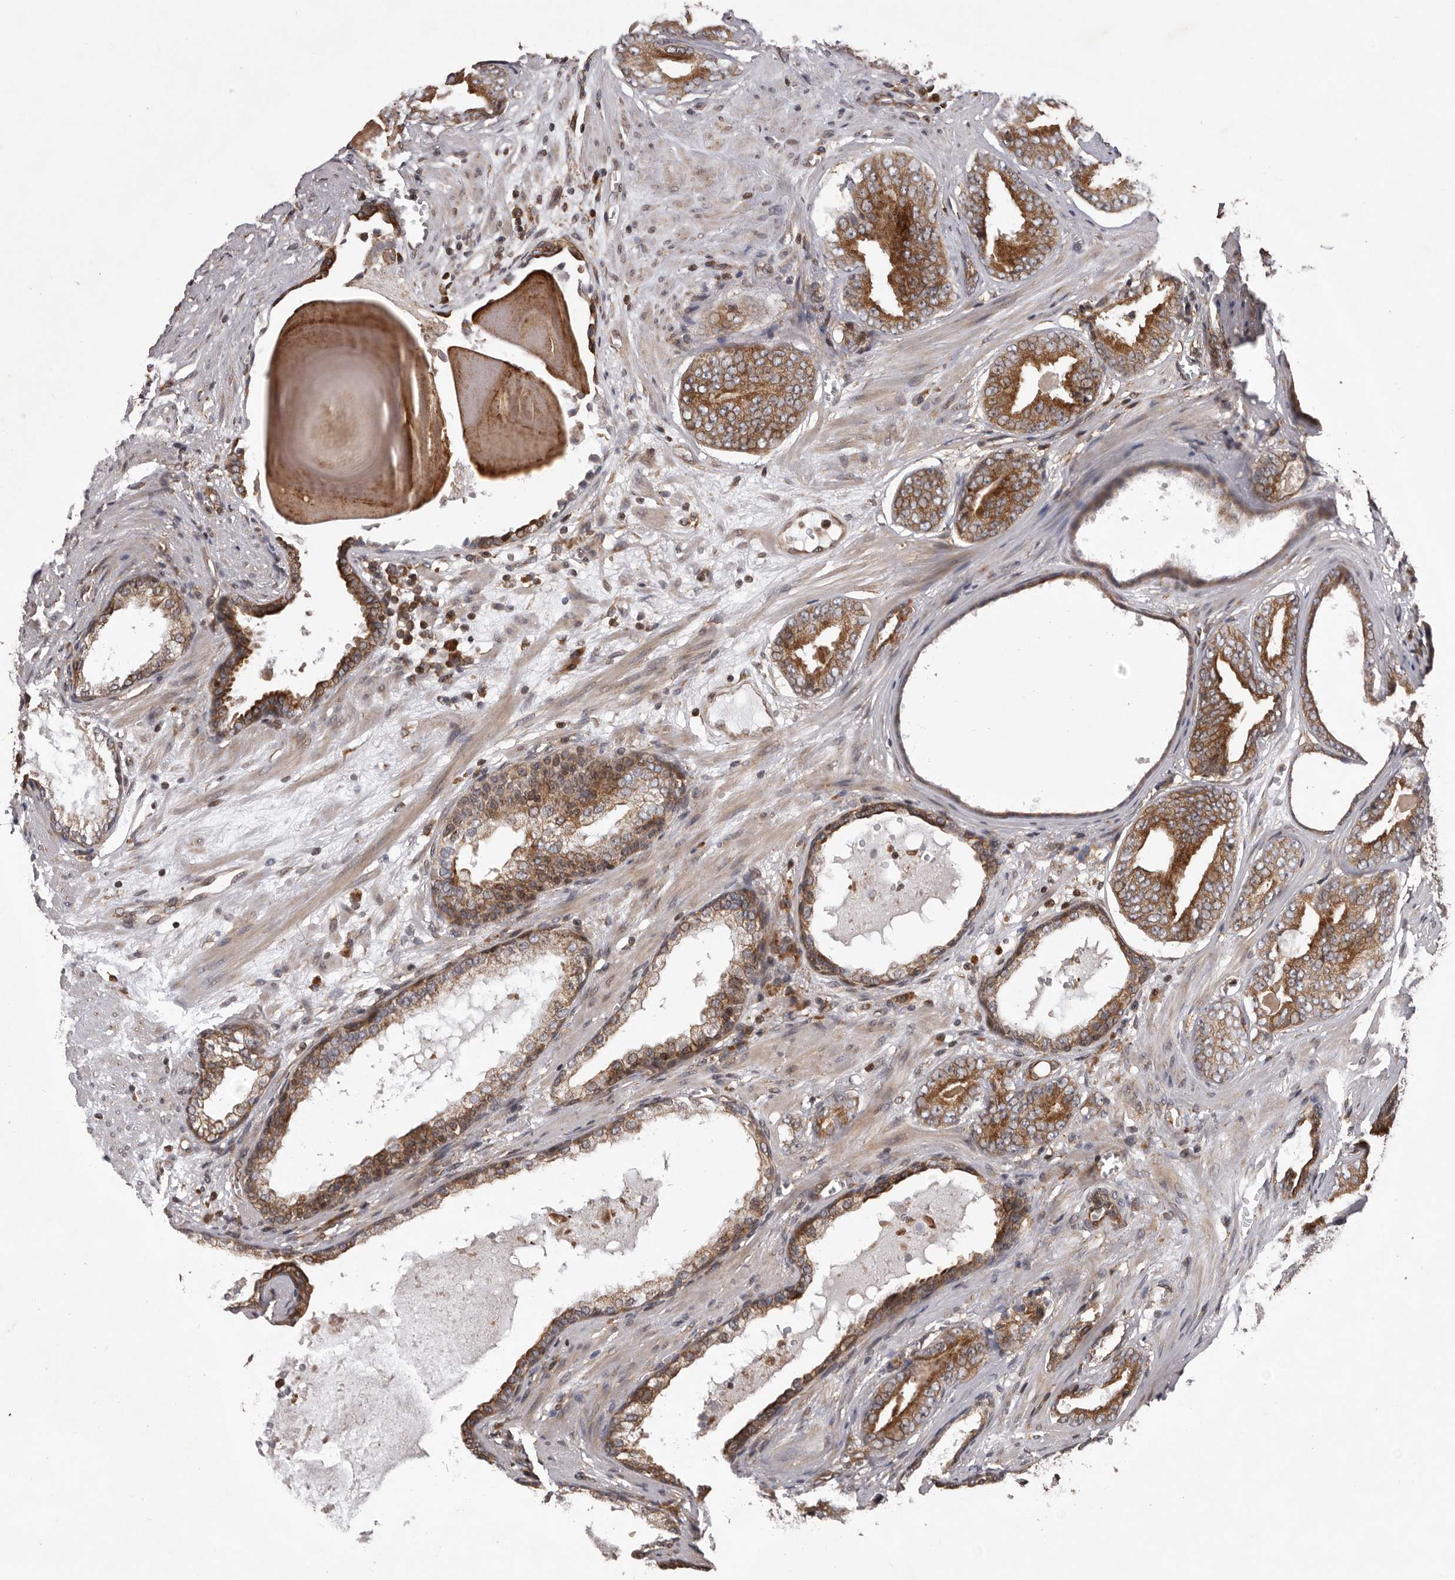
{"staining": {"intensity": "moderate", "quantity": ">75%", "location": "cytoplasmic/membranous"}, "tissue": "prostate cancer", "cell_type": "Tumor cells", "image_type": "cancer", "snomed": [{"axis": "morphology", "description": "Adenocarcinoma, Medium grade"}, {"axis": "topography", "description": "Prostate"}], "caption": "Human medium-grade adenocarcinoma (prostate) stained with a brown dye displays moderate cytoplasmic/membranous positive staining in about >75% of tumor cells.", "gene": "GADD45B", "patient": {"sex": "male", "age": 79}}